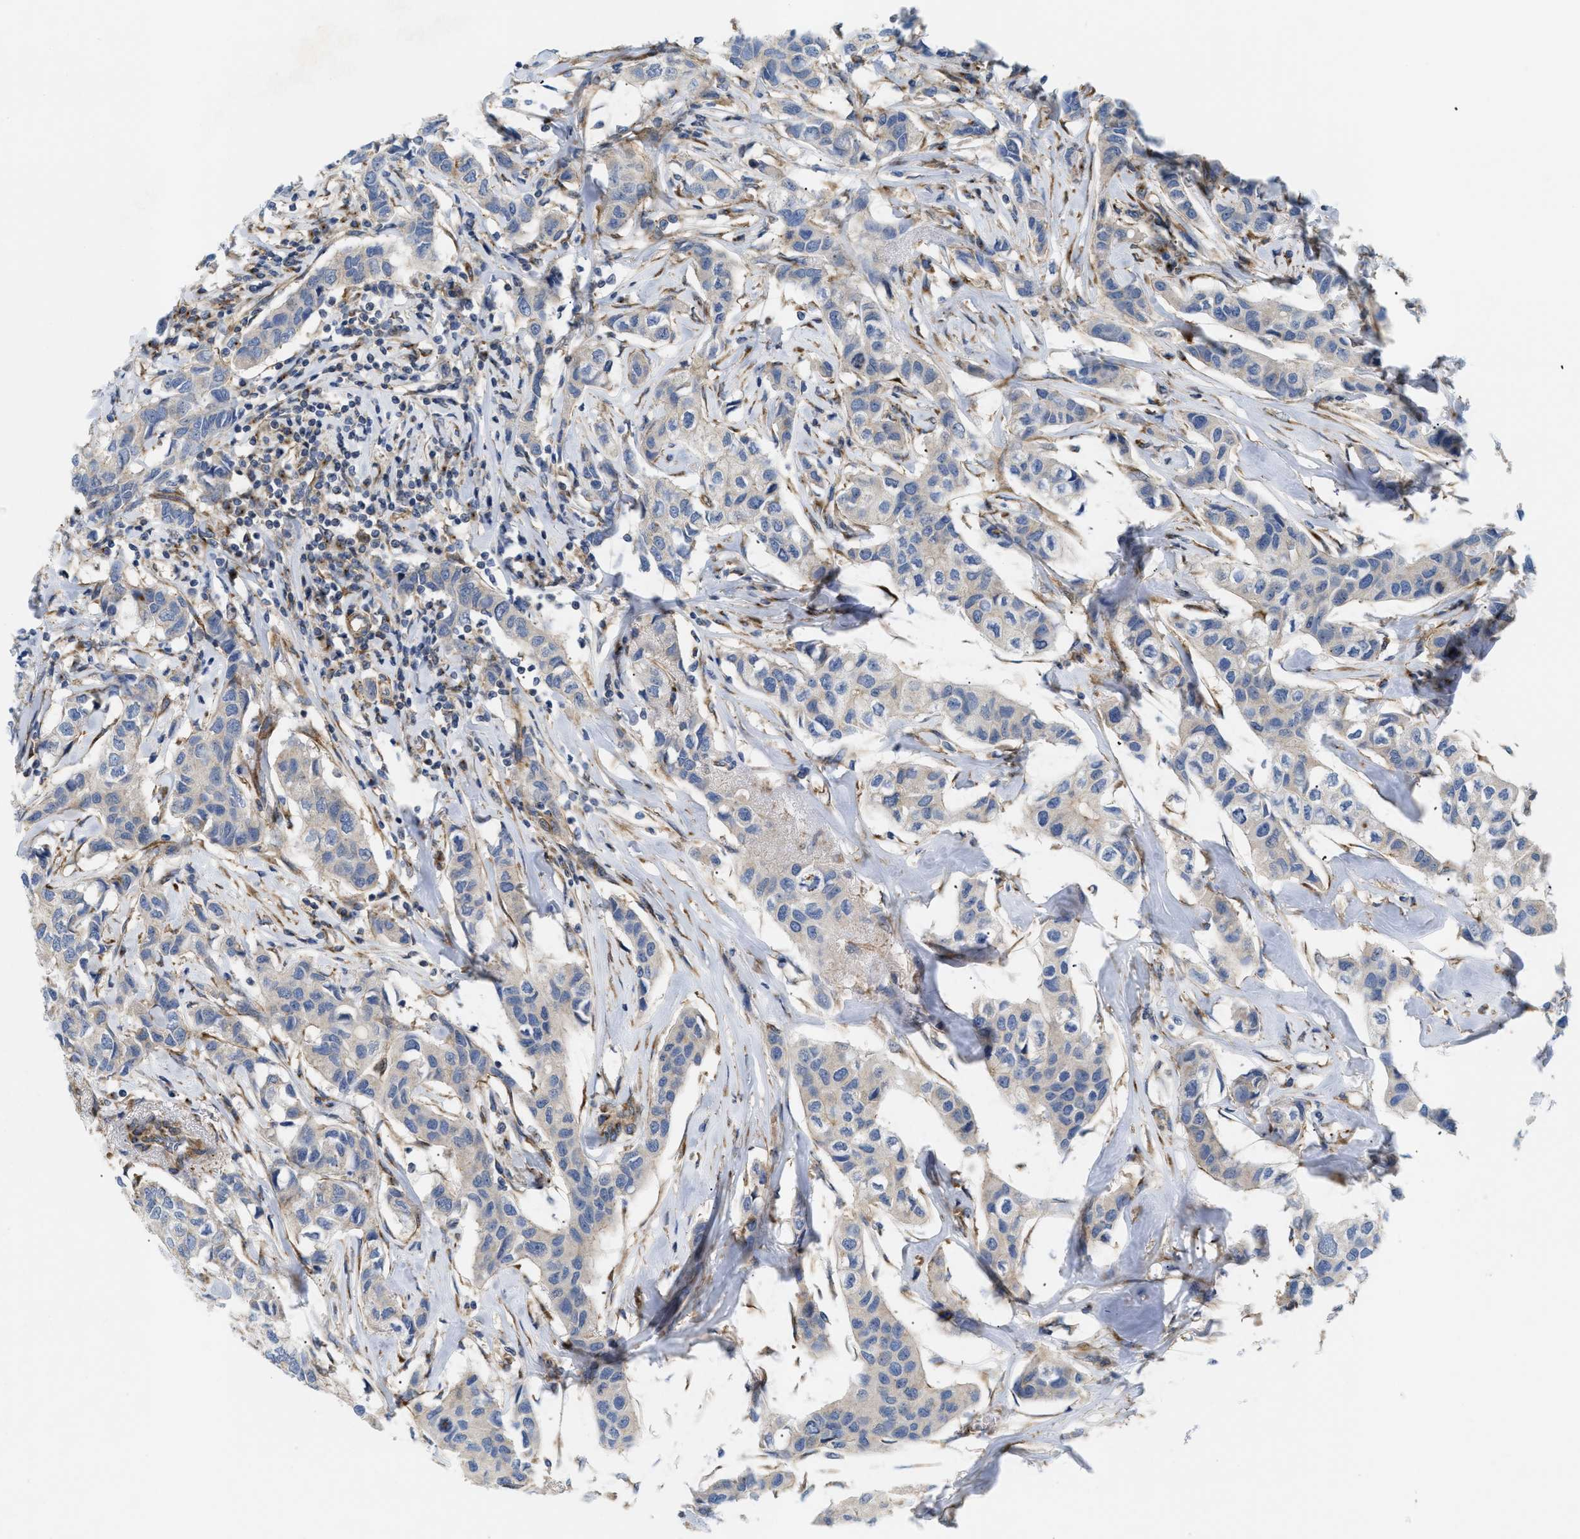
{"staining": {"intensity": "weak", "quantity": "<25%", "location": "cytoplasmic/membranous"}, "tissue": "breast cancer", "cell_type": "Tumor cells", "image_type": "cancer", "snomed": [{"axis": "morphology", "description": "Duct carcinoma"}, {"axis": "topography", "description": "Breast"}], "caption": "There is no significant staining in tumor cells of infiltrating ductal carcinoma (breast).", "gene": "DCTN4", "patient": {"sex": "female", "age": 80}}